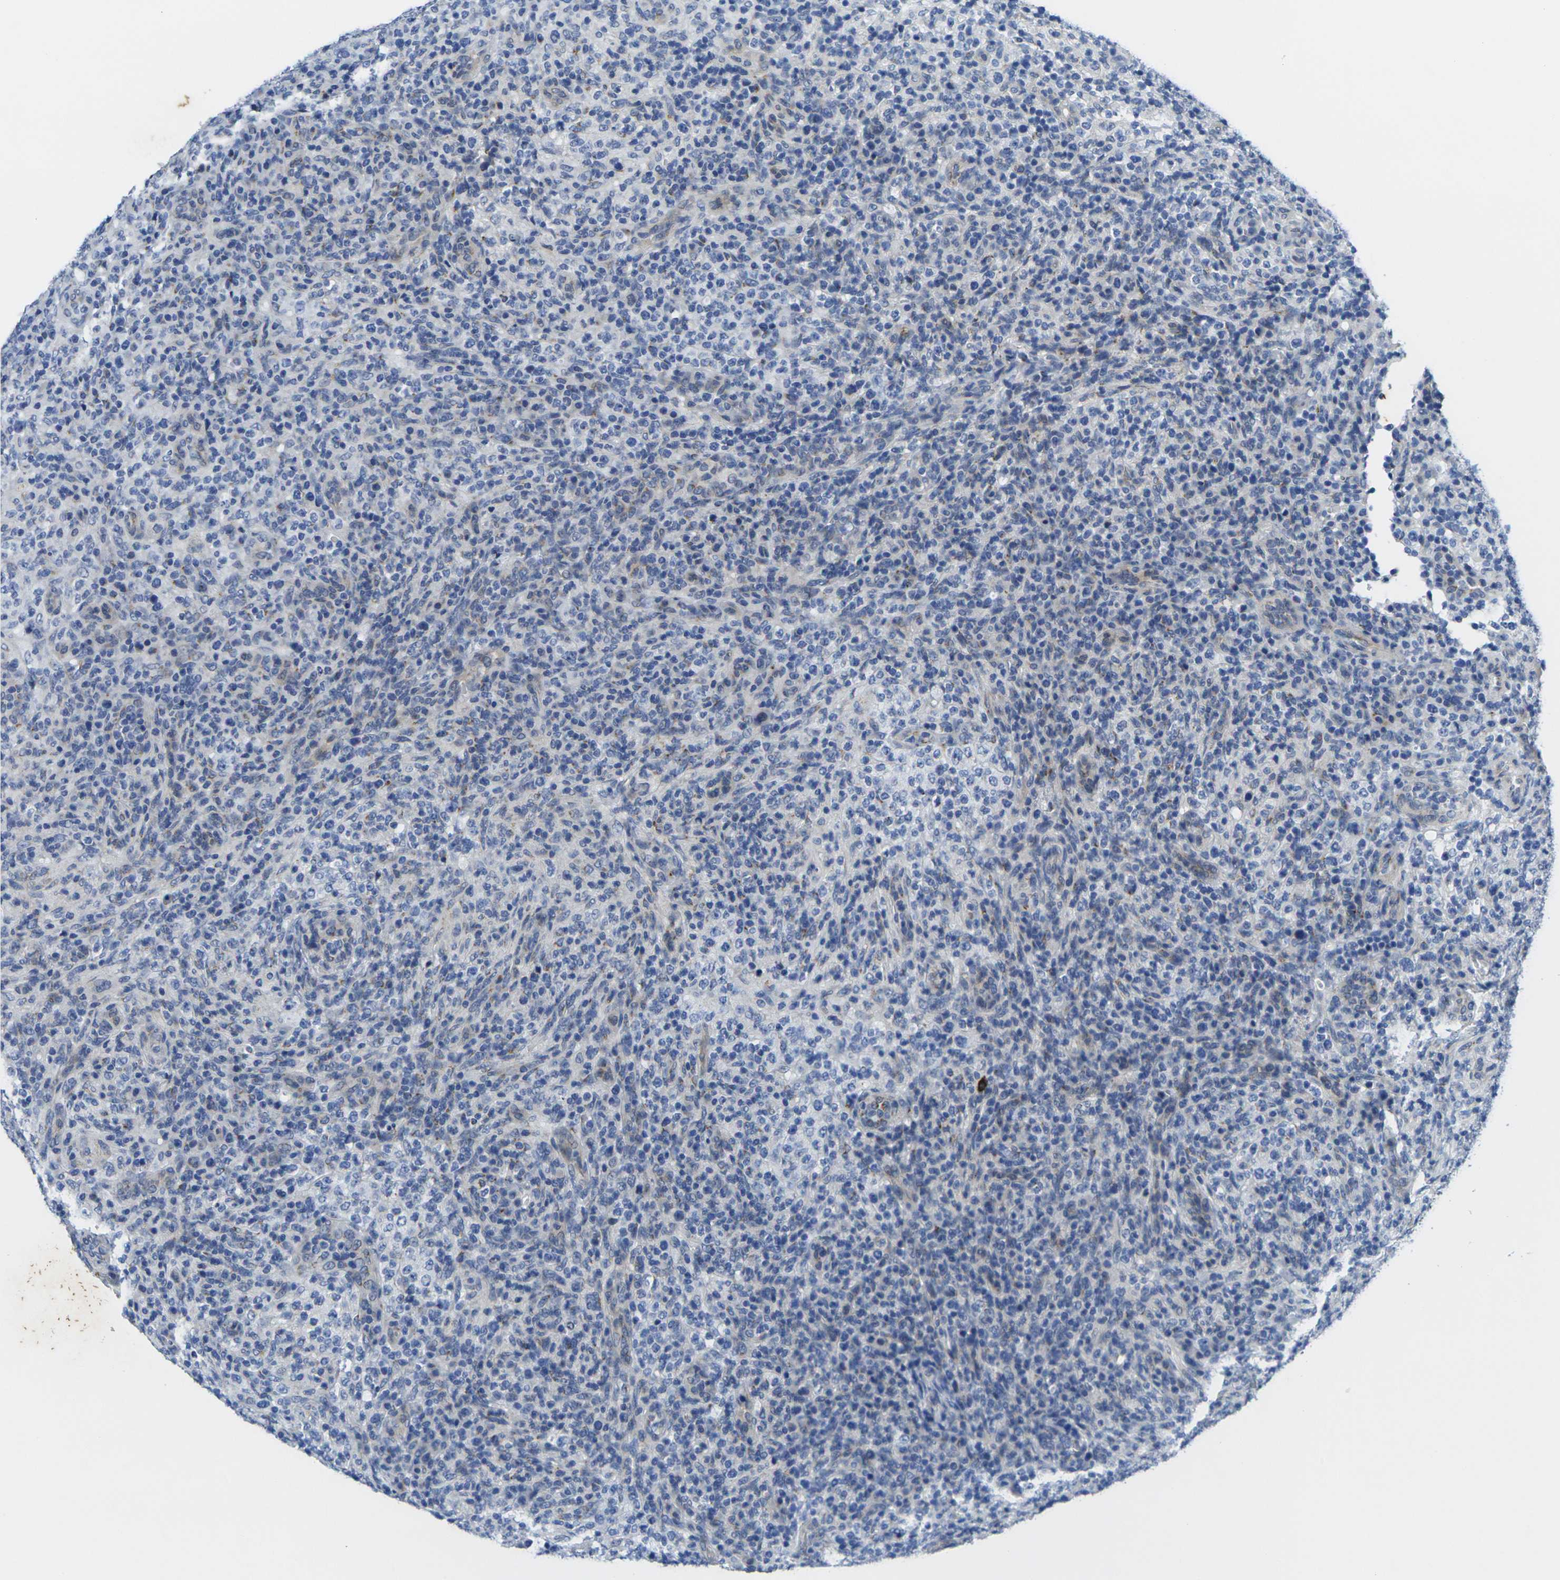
{"staining": {"intensity": "weak", "quantity": "<25%", "location": "cytoplasmic/membranous"}, "tissue": "lymphoma", "cell_type": "Tumor cells", "image_type": "cancer", "snomed": [{"axis": "morphology", "description": "Malignant lymphoma, non-Hodgkin's type, High grade"}, {"axis": "topography", "description": "Lymph node"}], "caption": "High-grade malignant lymphoma, non-Hodgkin's type stained for a protein using immunohistochemistry (IHC) exhibits no positivity tumor cells.", "gene": "CRK", "patient": {"sex": "female", "age": 76}}